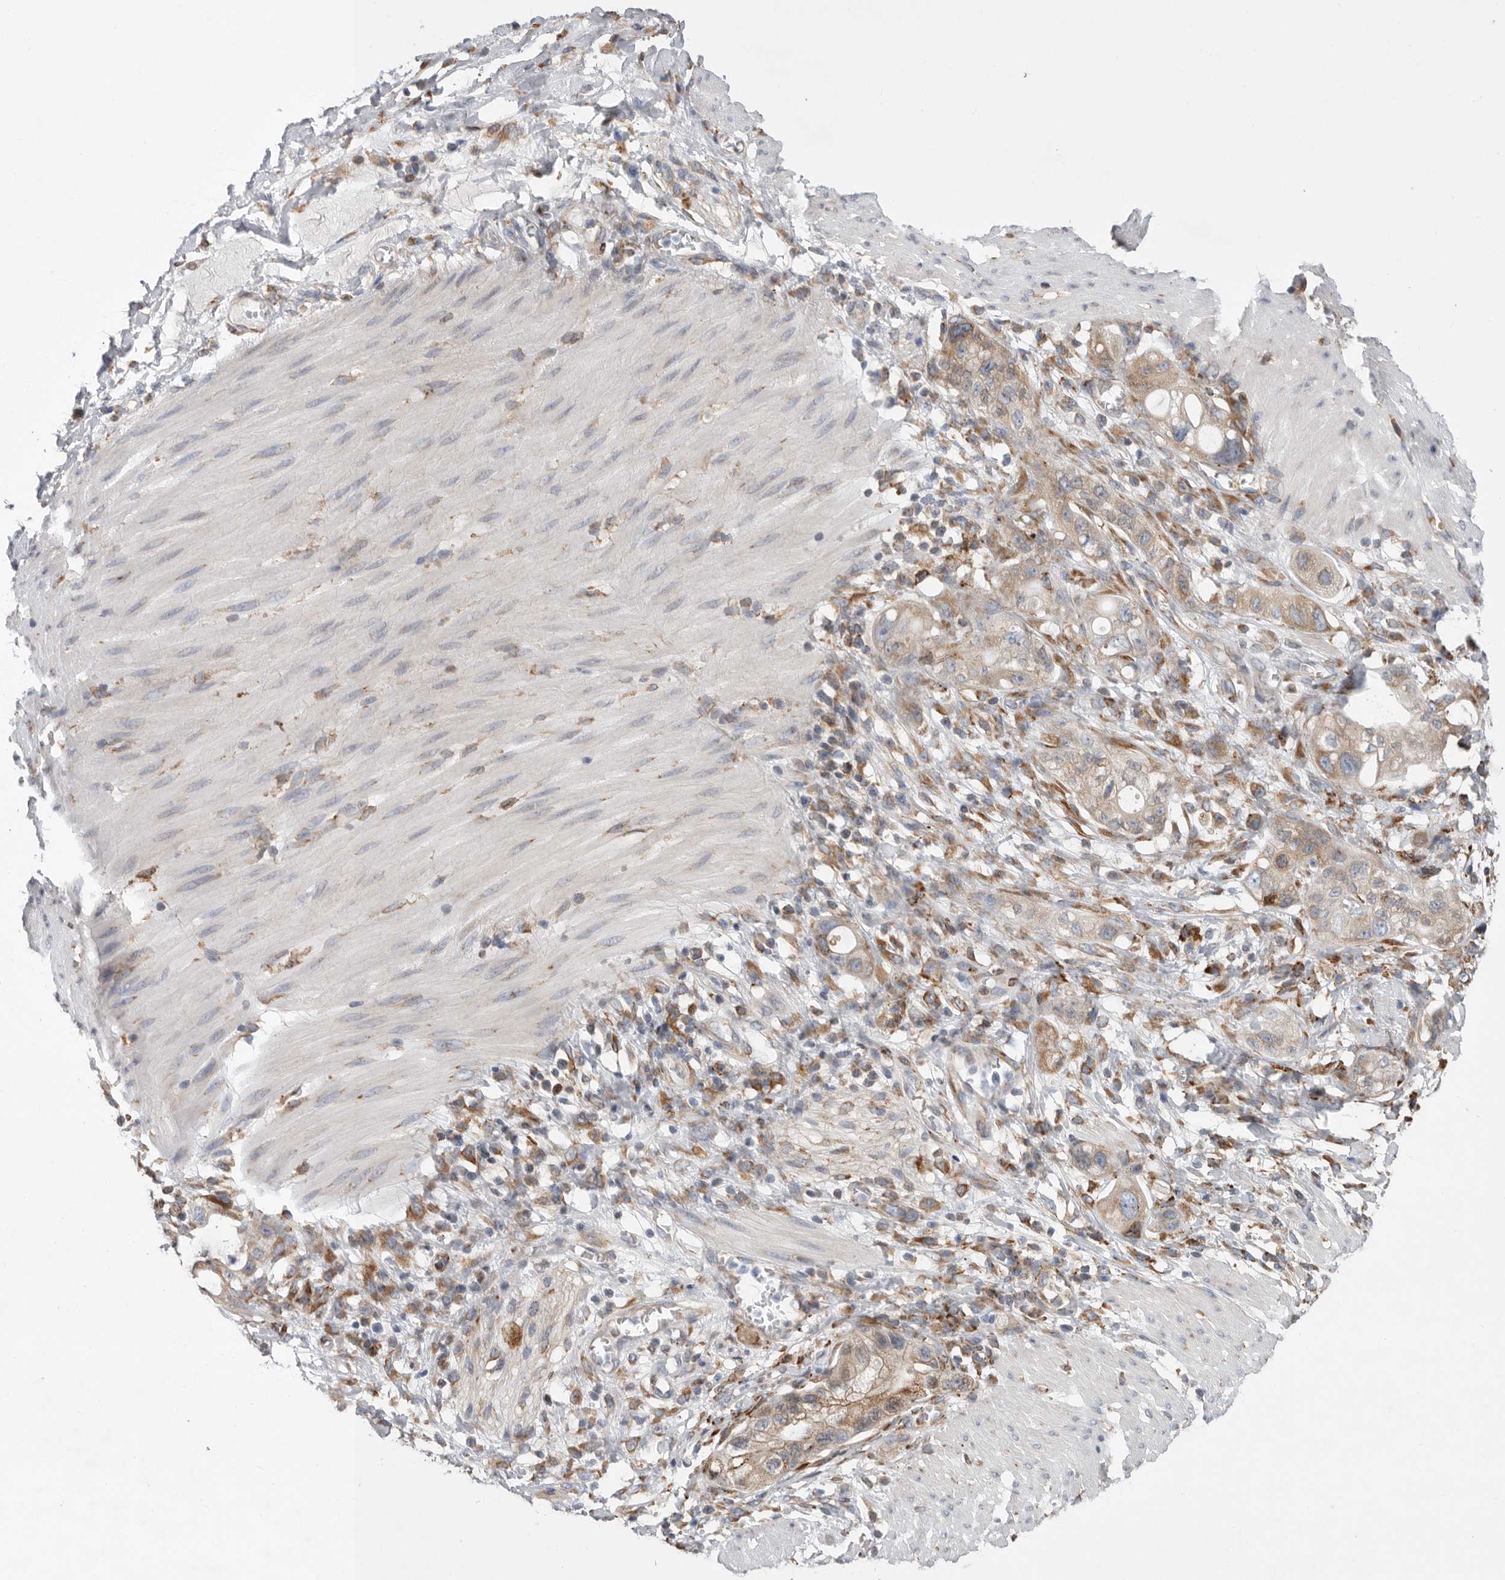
{"staining": {"intensity": "weak", "quantity": ">75%", "location": "cytoplasmic/membranous"}, "tissue": "stomach cancer", "cell_type": "Tumor cells", "image_type": "cancer", "snomed": [{"axis": "morphology", "description": "Adenocarcinoma, NOS"}, {"axis": "topography", "description": "Stomach"}, {"axis": "topography", "description": "Stomach, lower"}], "caption": "Protein staining displays weak cytoplasmic/membranous staining in about >75% of tumor cells in stomach adenocarcinoma.", "gene": "GANAB", "patient": {"sex": "female", "age": 48}}